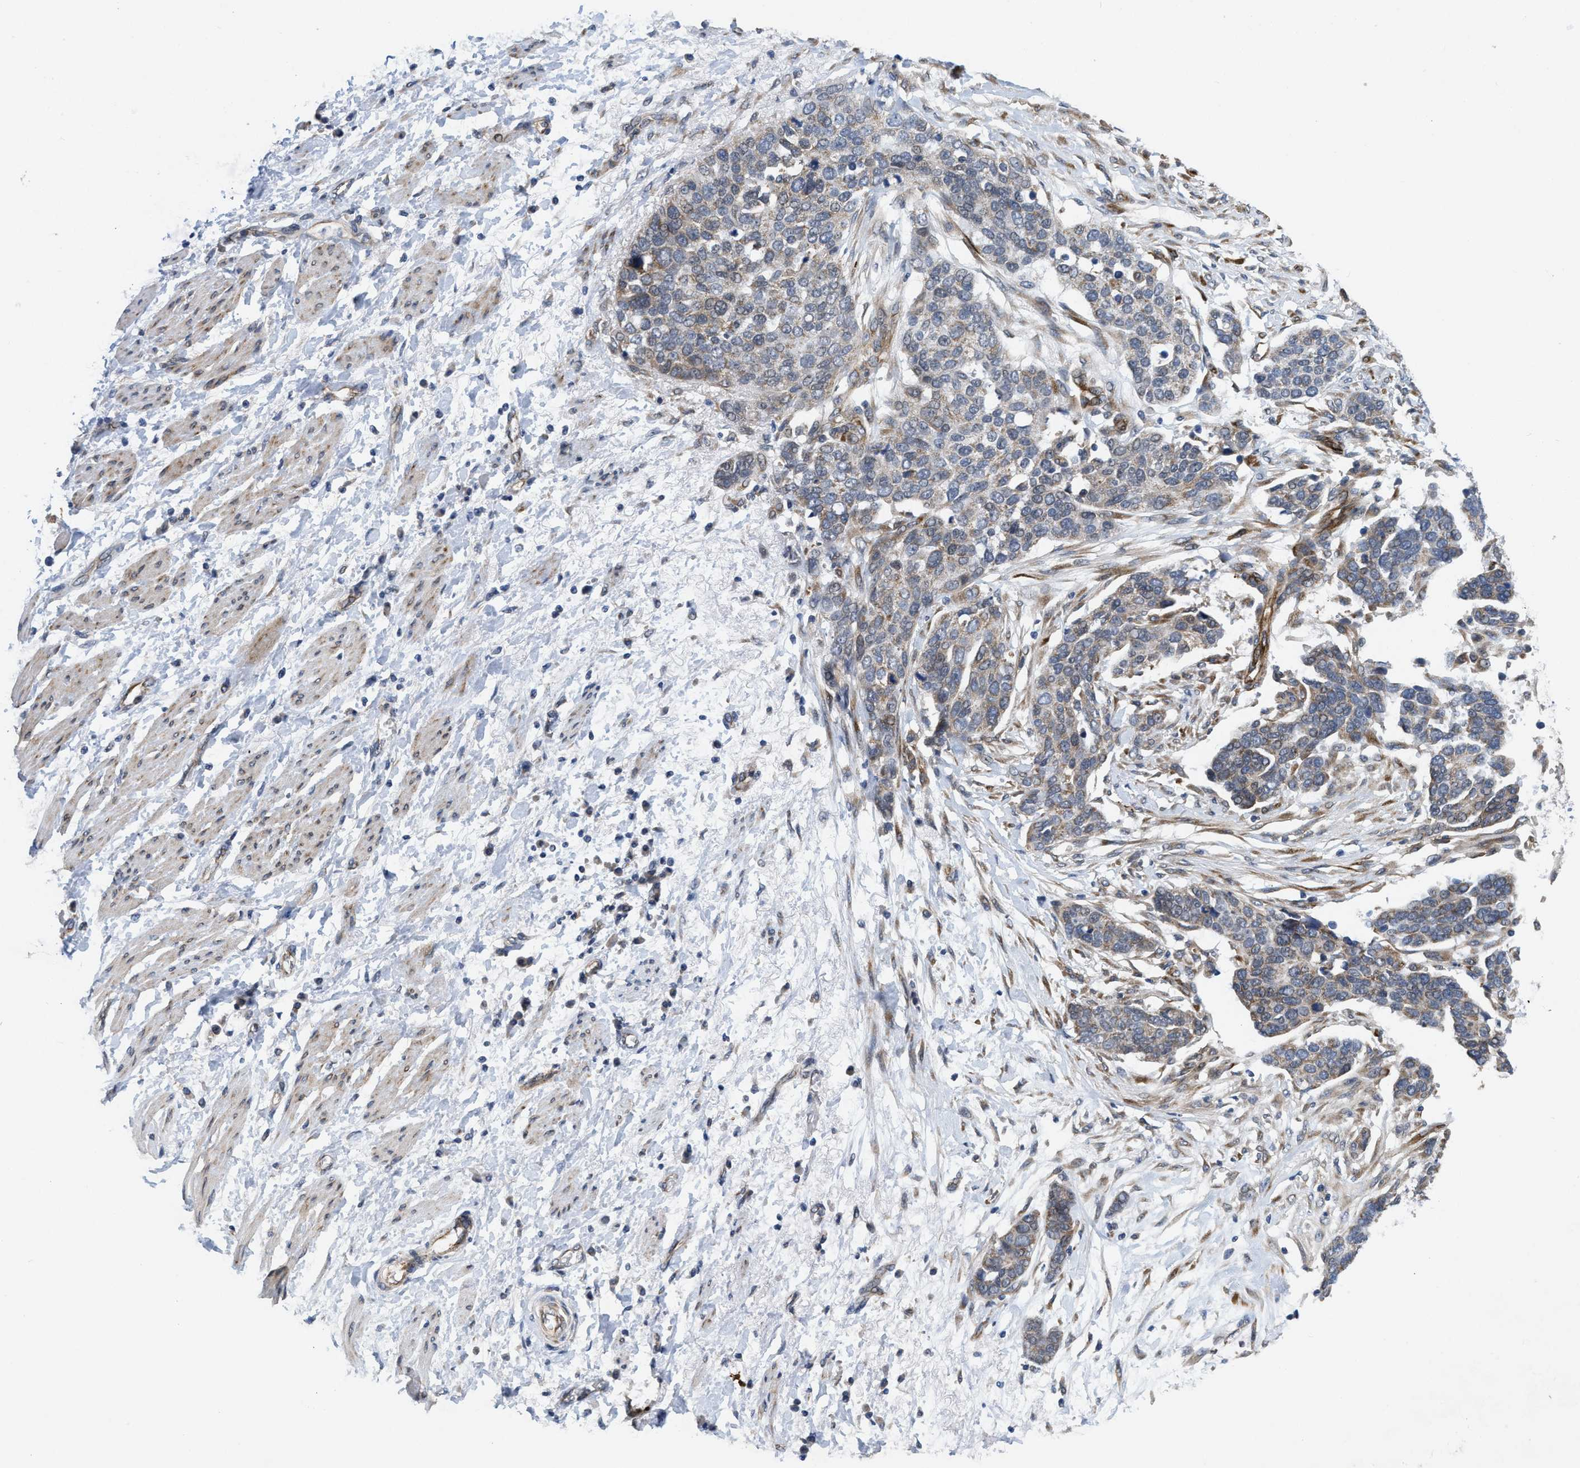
{"staining": {"intensity": "weak", "quantity": "<25%", "location": "cytoplasmic/membranous"}, "tissue": "ovarian cancer", "cell_type": "Tumor cells", "image_type": "cancer", "snomed": [{"axis": "morphology", "description": "Cystadenocarcinoma, serous, NOS"}, {"axis": "topography", "description": "Ovary"}], "caption": "Immunohistochemistry of human ovarian cancer demonstrates no expression in tumor cells.", "gene": "EOGT", "patient": {"sex": "female", "age": 44}}